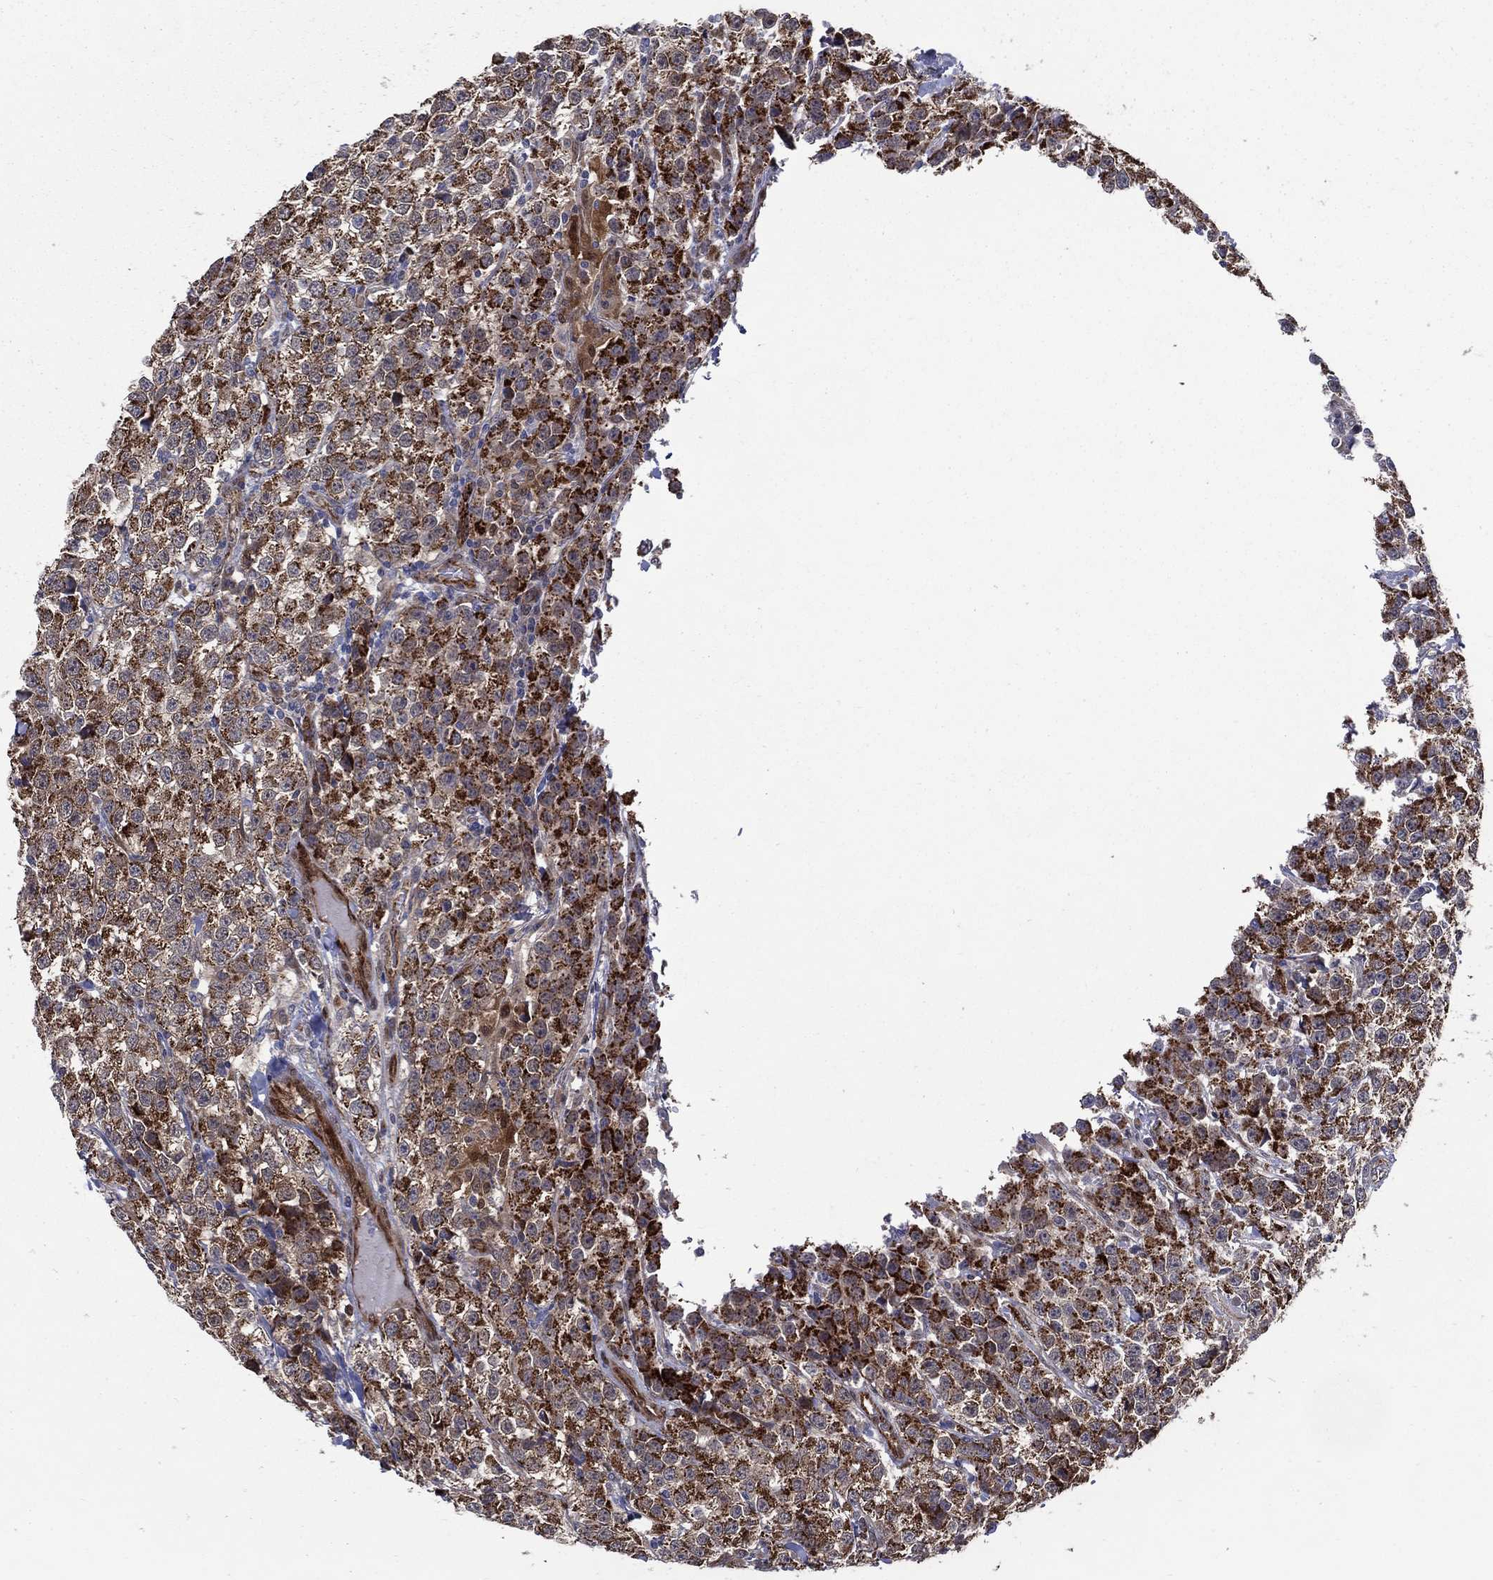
{"staining": {"intensity": "strong", "quantity": ">75%", "location": "cytoplasmic/membranous"}, "tissue": "testis cancer", "cell_type": "Tumor cells", "image_type": "cancer", "snomed": [{"axis": "morphology", "description": "Seminoma, NOS"}, {"axis": "topography", "description": "Testis"}], "caption": "This micrograph reveals IHC staining of testis cancer (seminoma), with high strong cytoplasmic/membranous expression in about >75% of tumor cells.", "gene": "ARHGAP11A", "patient": {"sex": "male", "age": 59}}